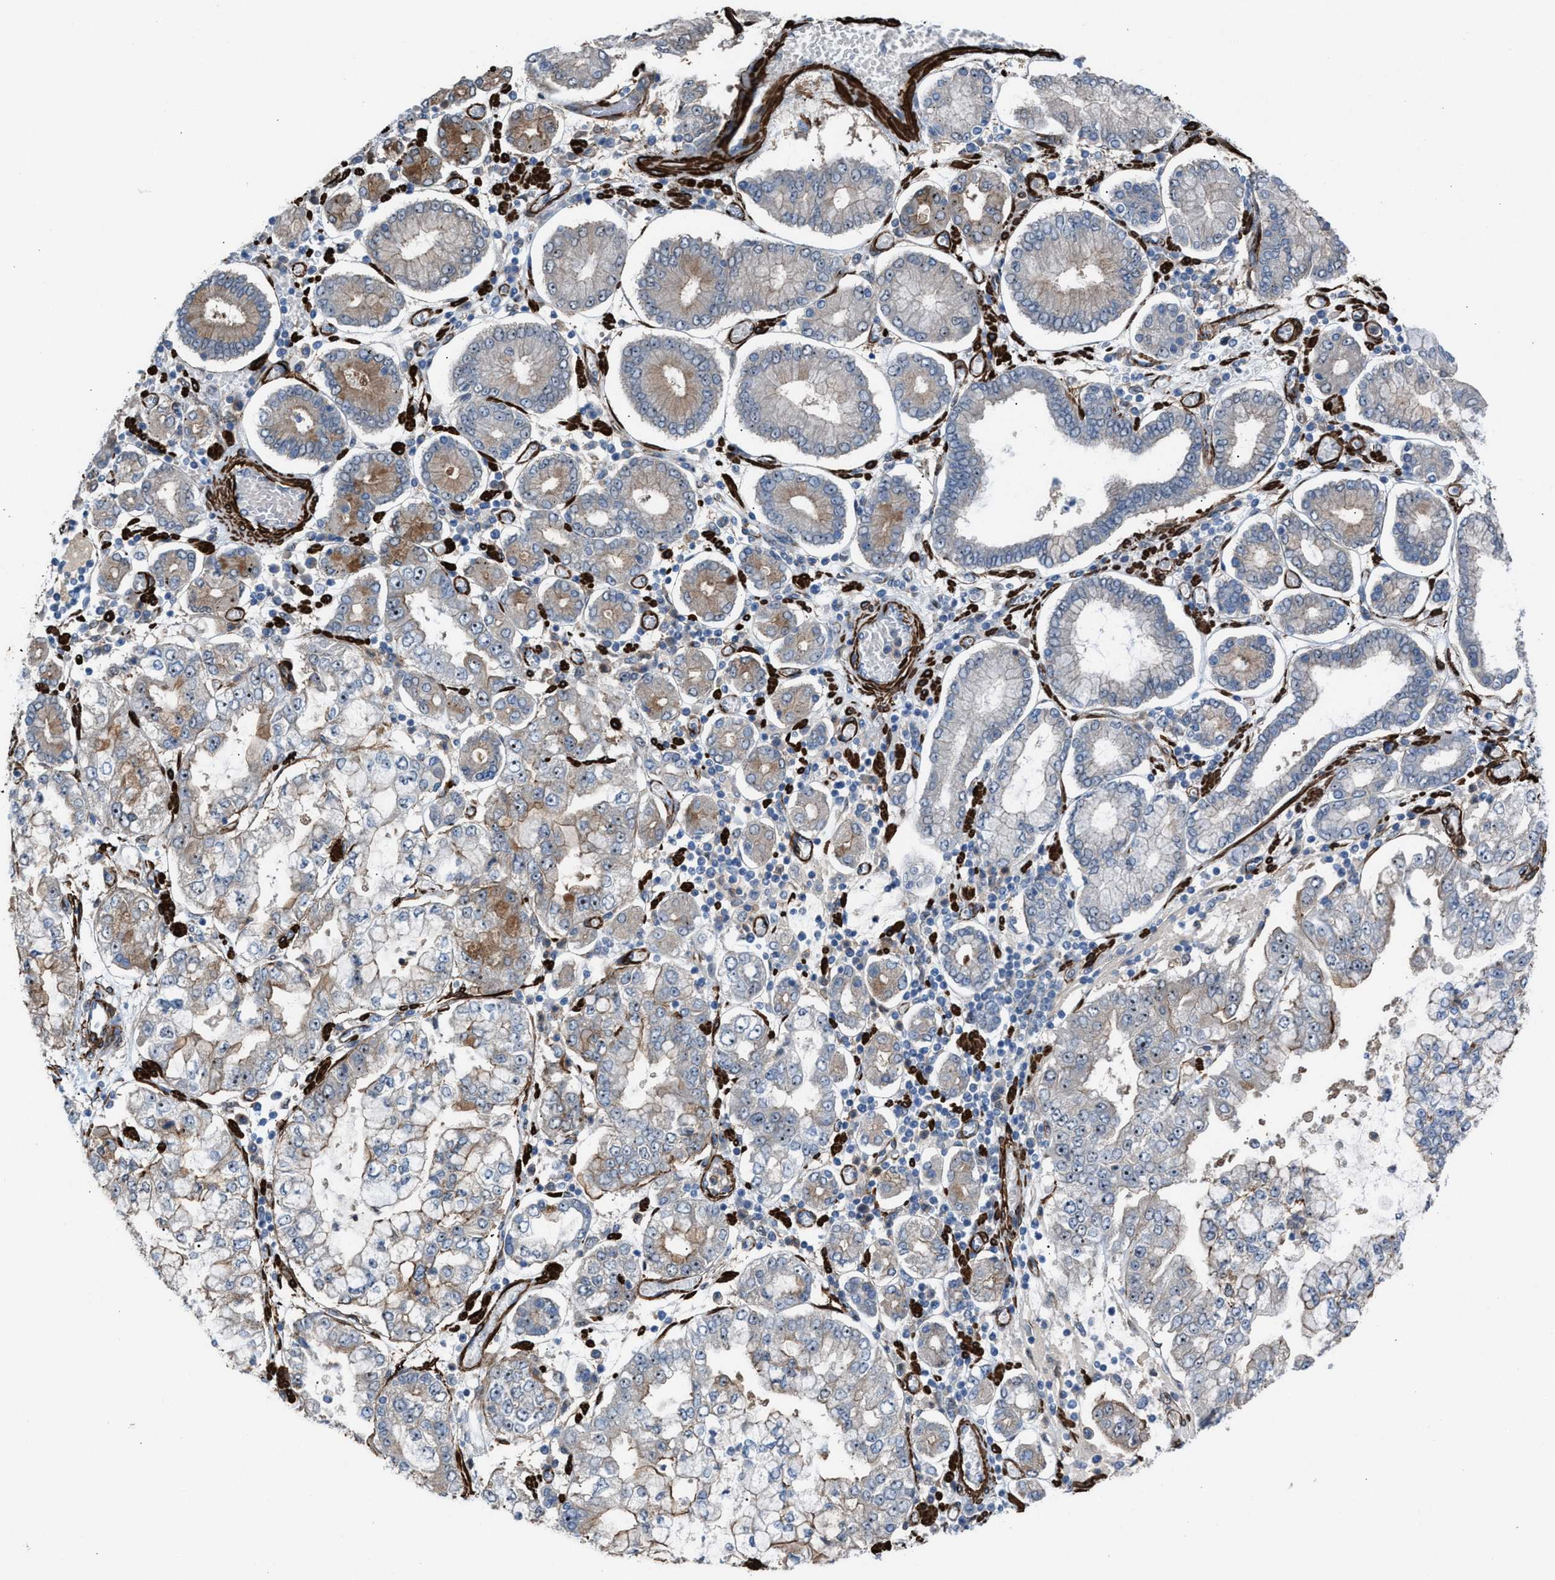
{"staining": {"intensity": "moderate", "quantity": "<25%", "location": "cytoplasmic/membranous,nuclear"}, "tissue": "stomach cancer", "cell_type": "Tumor cells", "image_type": "cancer", "snomed": [{"axis": "morphology", "description": "Adenocarcinoma, NOS"}, {"axis": "topography", "description": "Stomach"}], "caption": "Immunohistochemical staining of stomach adenocarcinoma shows moderate cytoplasmic/membranous and nuclear protein staining in approximately <25% of tumor cells.", "gene": "NQO2", "patient": {"sex": "male", "age": 76}}